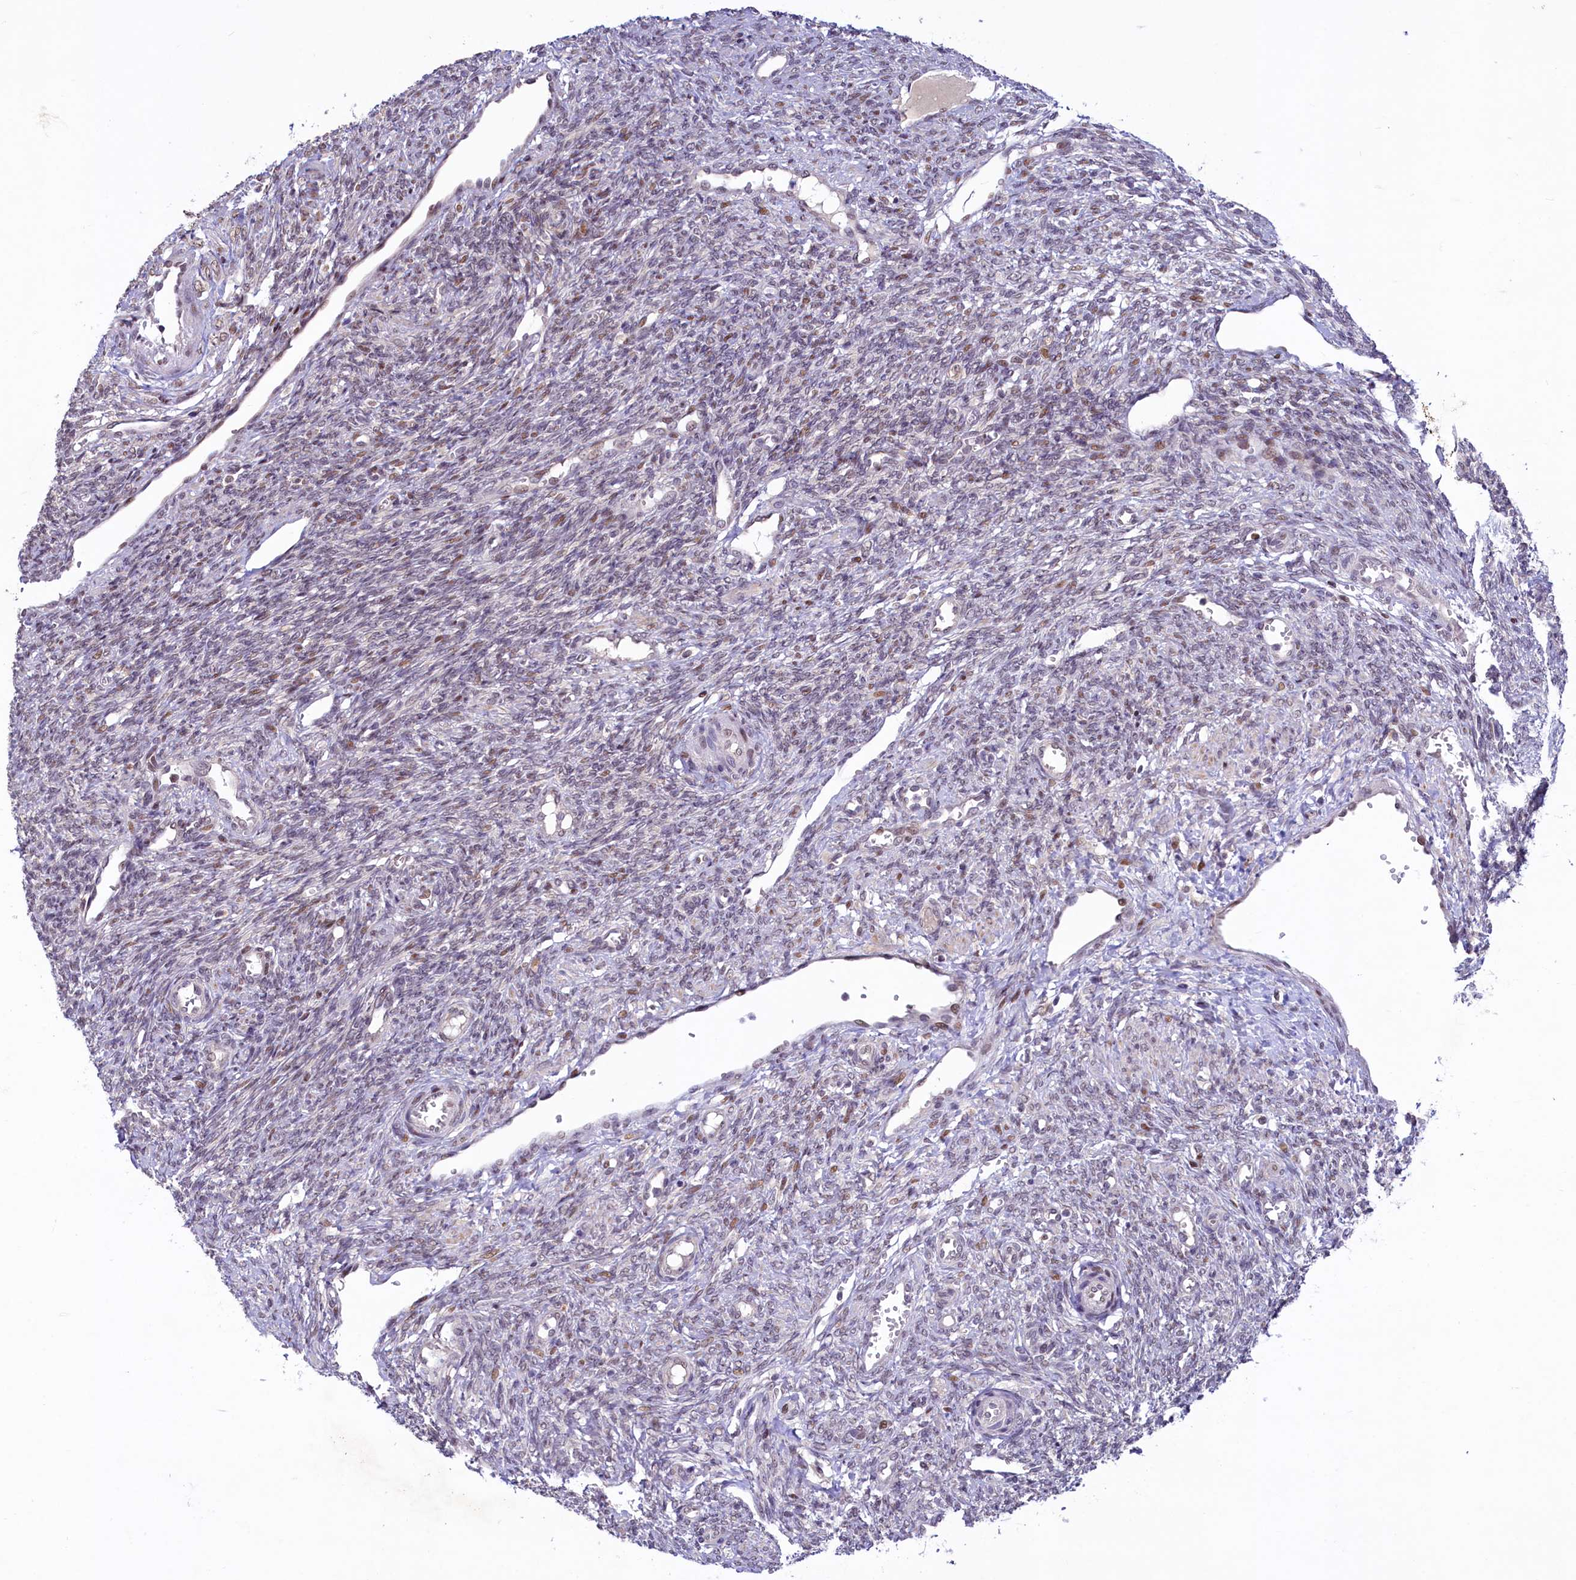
{"staining": {"intensity": "negative", "quantity": "none", "location": "none"}, "tissue": "ovary", "cell_type": "Follicle cells", "image_type": "normal", "snomed": [{"axis": "morphology", "description": "Normal tissue, NOS"}, {"axis": "topography", "description": "Ovary"}], "caption": "Unremarkable ovary was stained to show a protein in brown. There is no significant positivity in follicle cells. (DAB (3,3'-diaminobenzidine) IHC with hematoxylin counter stain).", "gene": "ANKS3", "patient": {"sex": "female", "age": 41}}